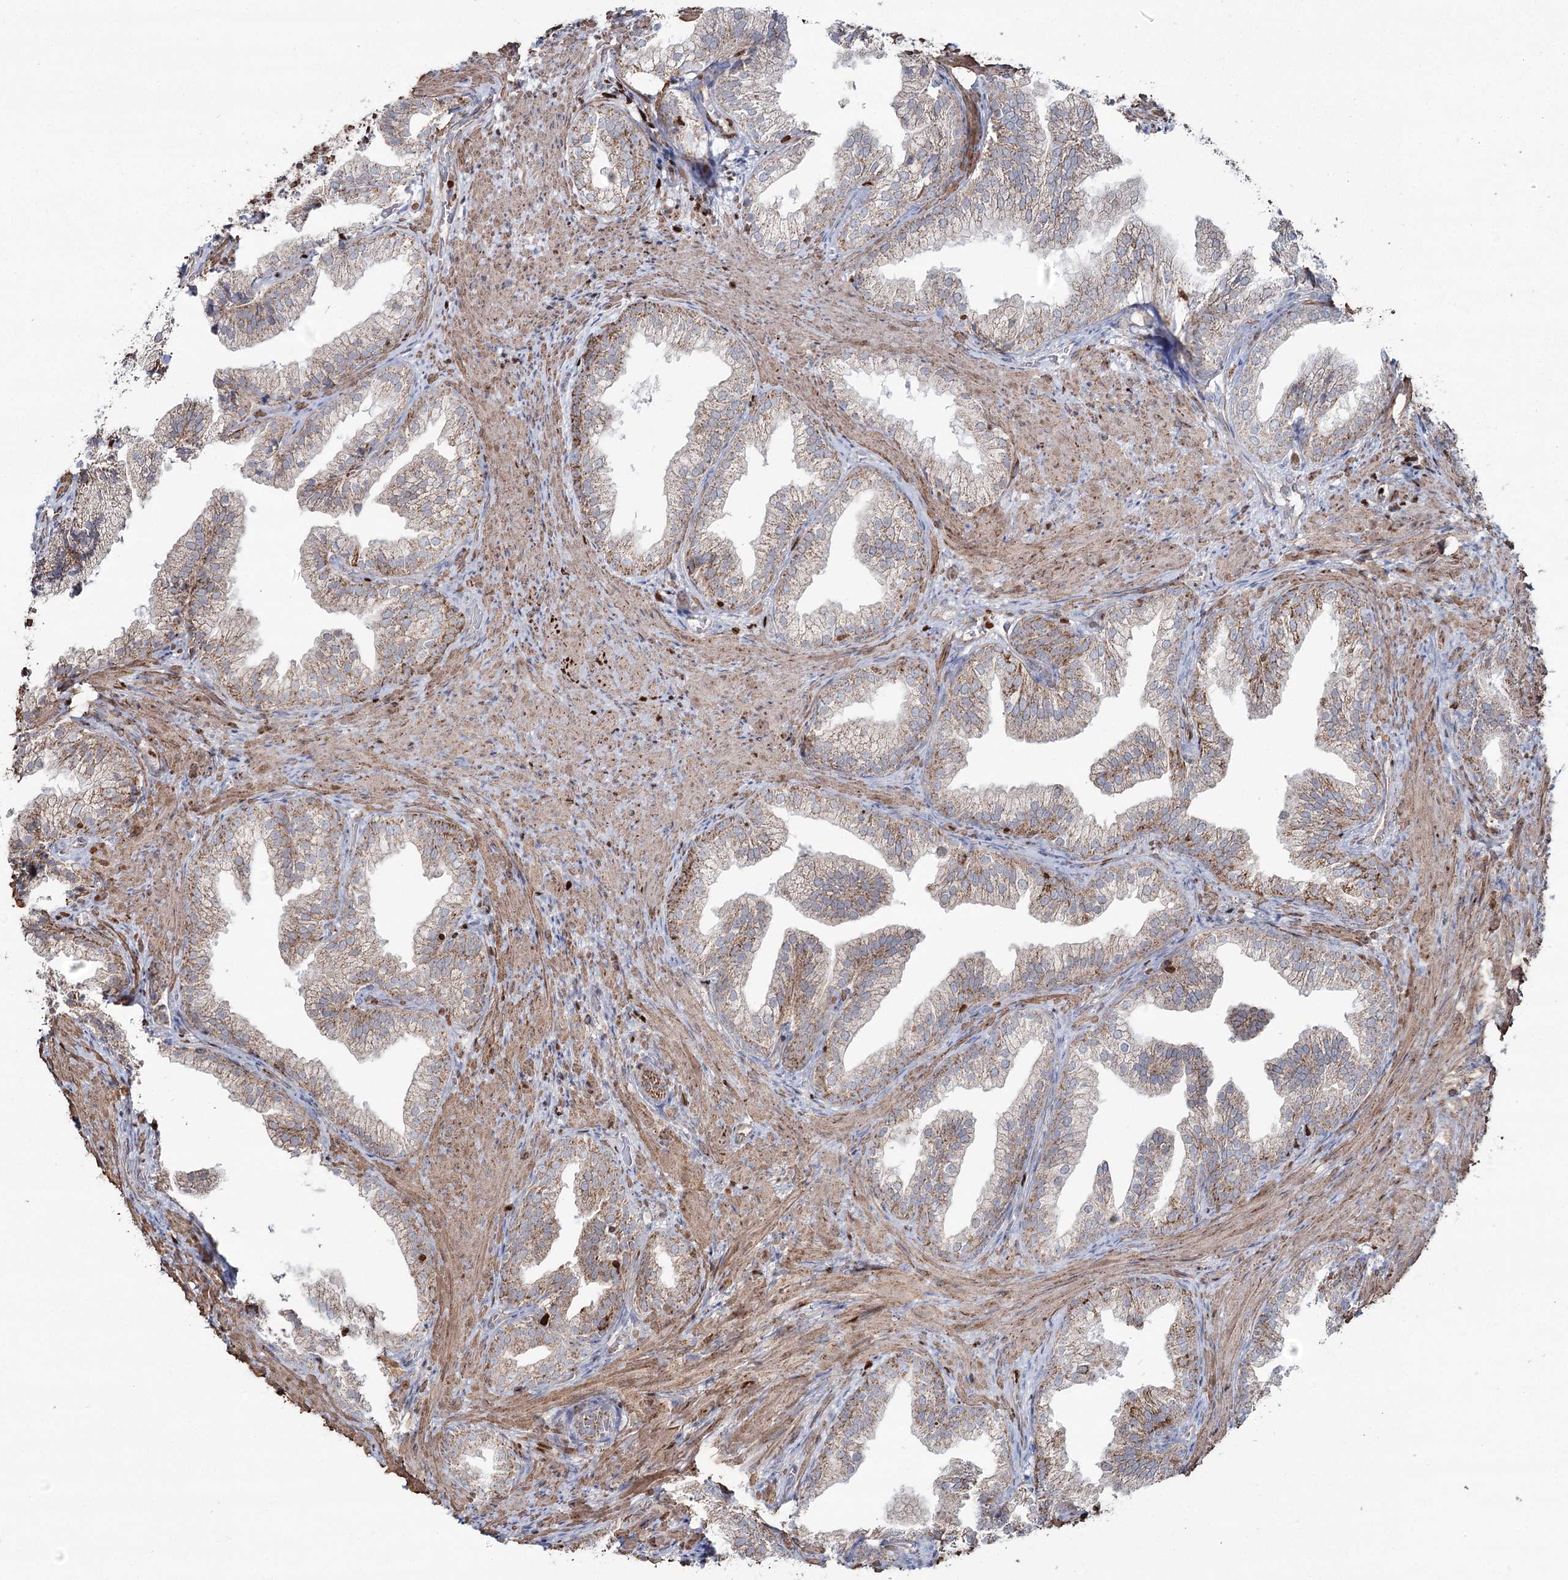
{"staining": {"intensity": "moderate", "quantity": "25%-75%", "location": "cytoplasmic/membranous"}, "tissue": "prostate", "cell_type": "Glandular cells", "image_type": "normal", "snomed": [{"axis": "morphology", "description": "Normal tissue, NOS"}, {"axis": "topography", "description": "Prostate"}], "caption": "Immunohistochemical staining of benign prostate displays 25%-75% levels of moderate cytoplasmic/membranous protein expression in approximately 25%-75% of glandular cells.", "gene": "PDHX", "patient": {"sex": "male", "age": 76}}